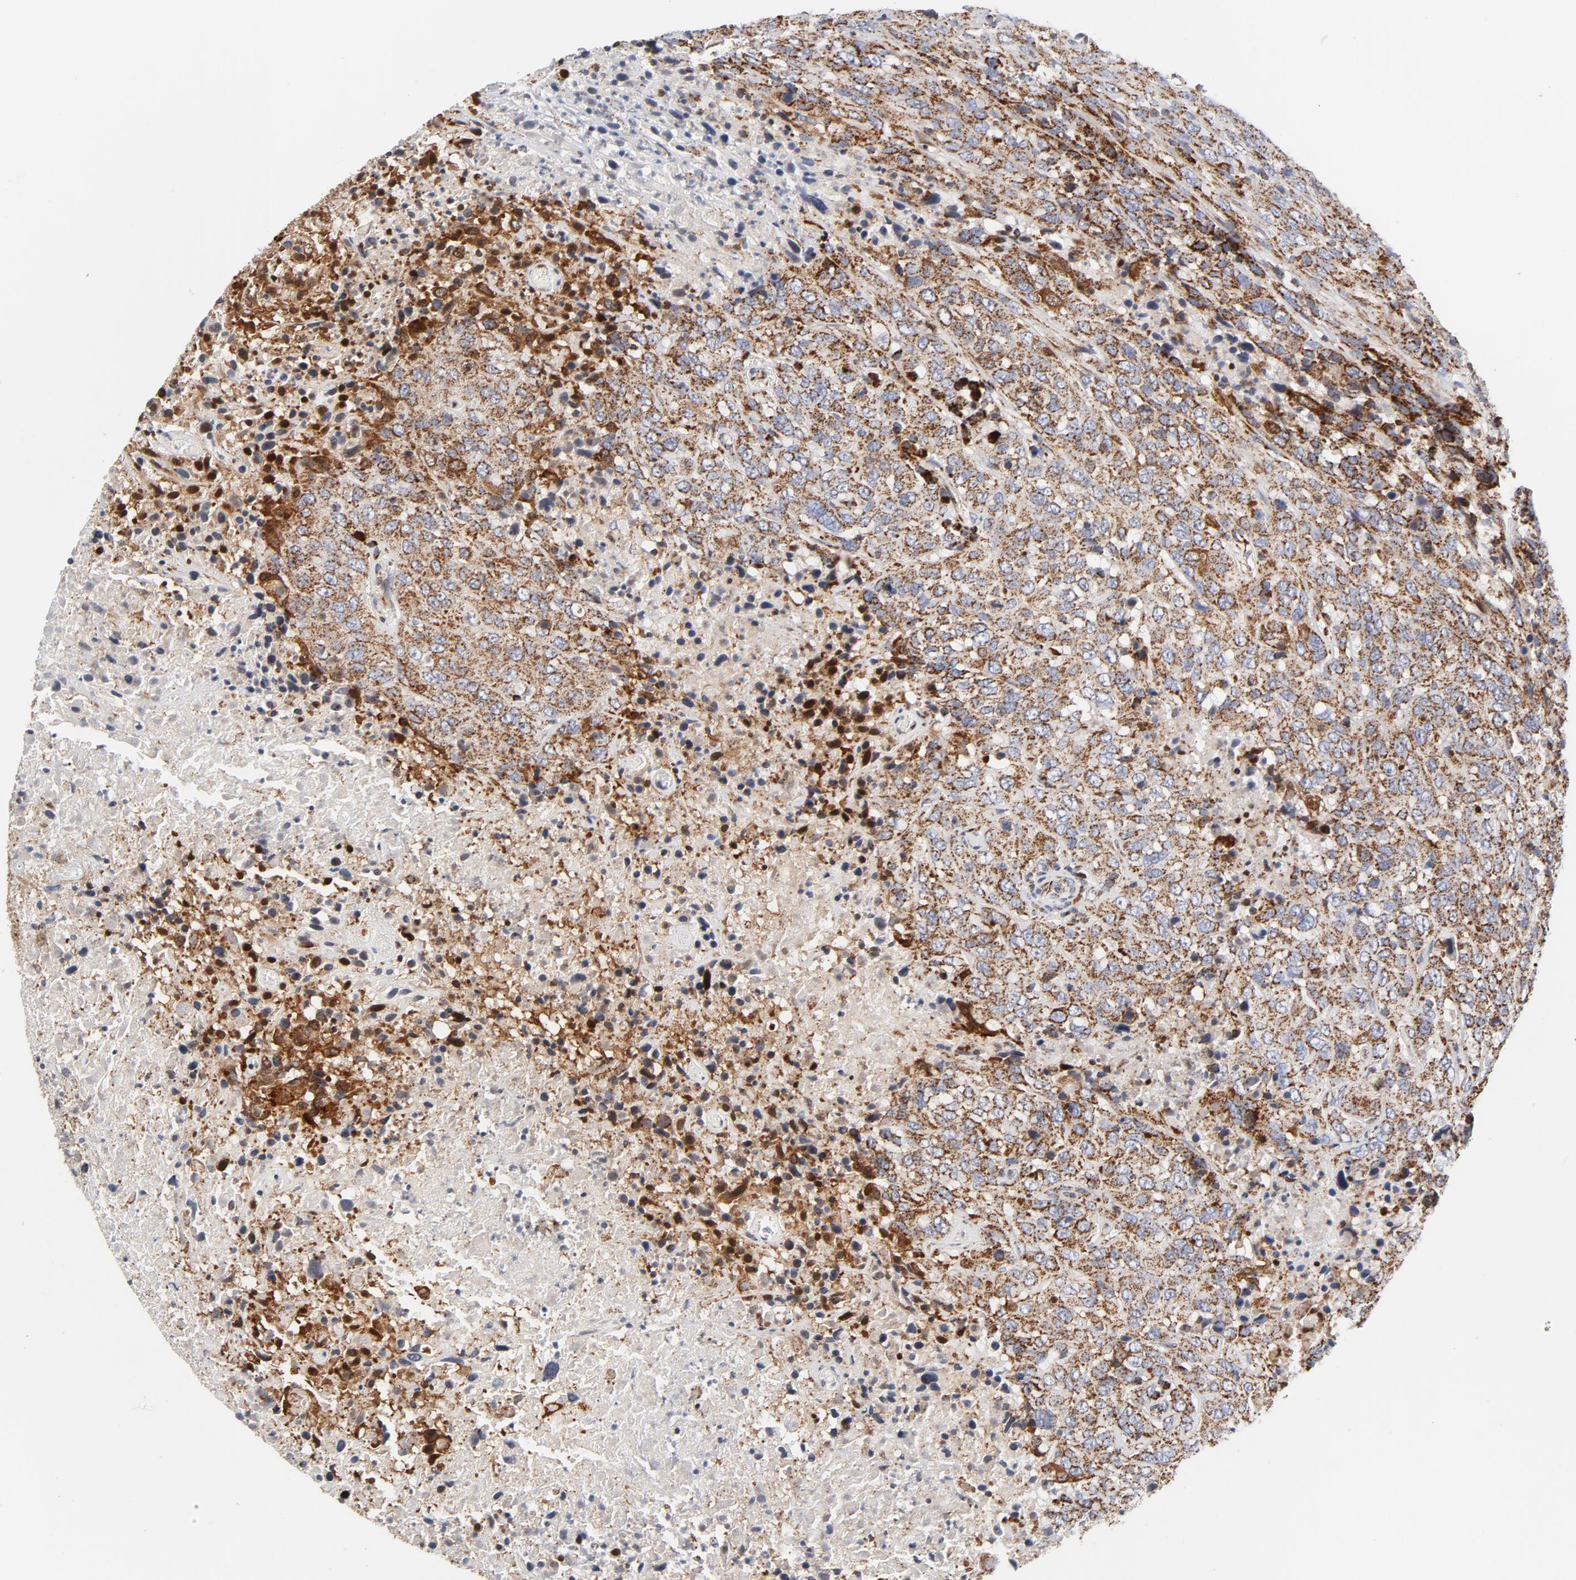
{"staining": {"intensity": "moderate", "quantity": ">75%", "location": "cytoplasmic/membranous"}, "tissue": "urothelial cancer", "cell_type": "Tumor cells", "image_type": "cancer", "snomed": [{"axis": "morphology", "description": "Urothelial carcinoma, High grade"}, {"axis": "topography", "description": "Urinary bladder"}], "caption": "High-magnification brightfield microscopy of urothelial carcinoma (high-grade) stained with DAB (brown) and counterstained with hematoxylin (blue). tumor cells exhibit moderate cytoplasmic/membranous positivity is present in approximately>75% of cells.", "gene": "CYCS", "patient": {"sex": "male", "age": 61}}